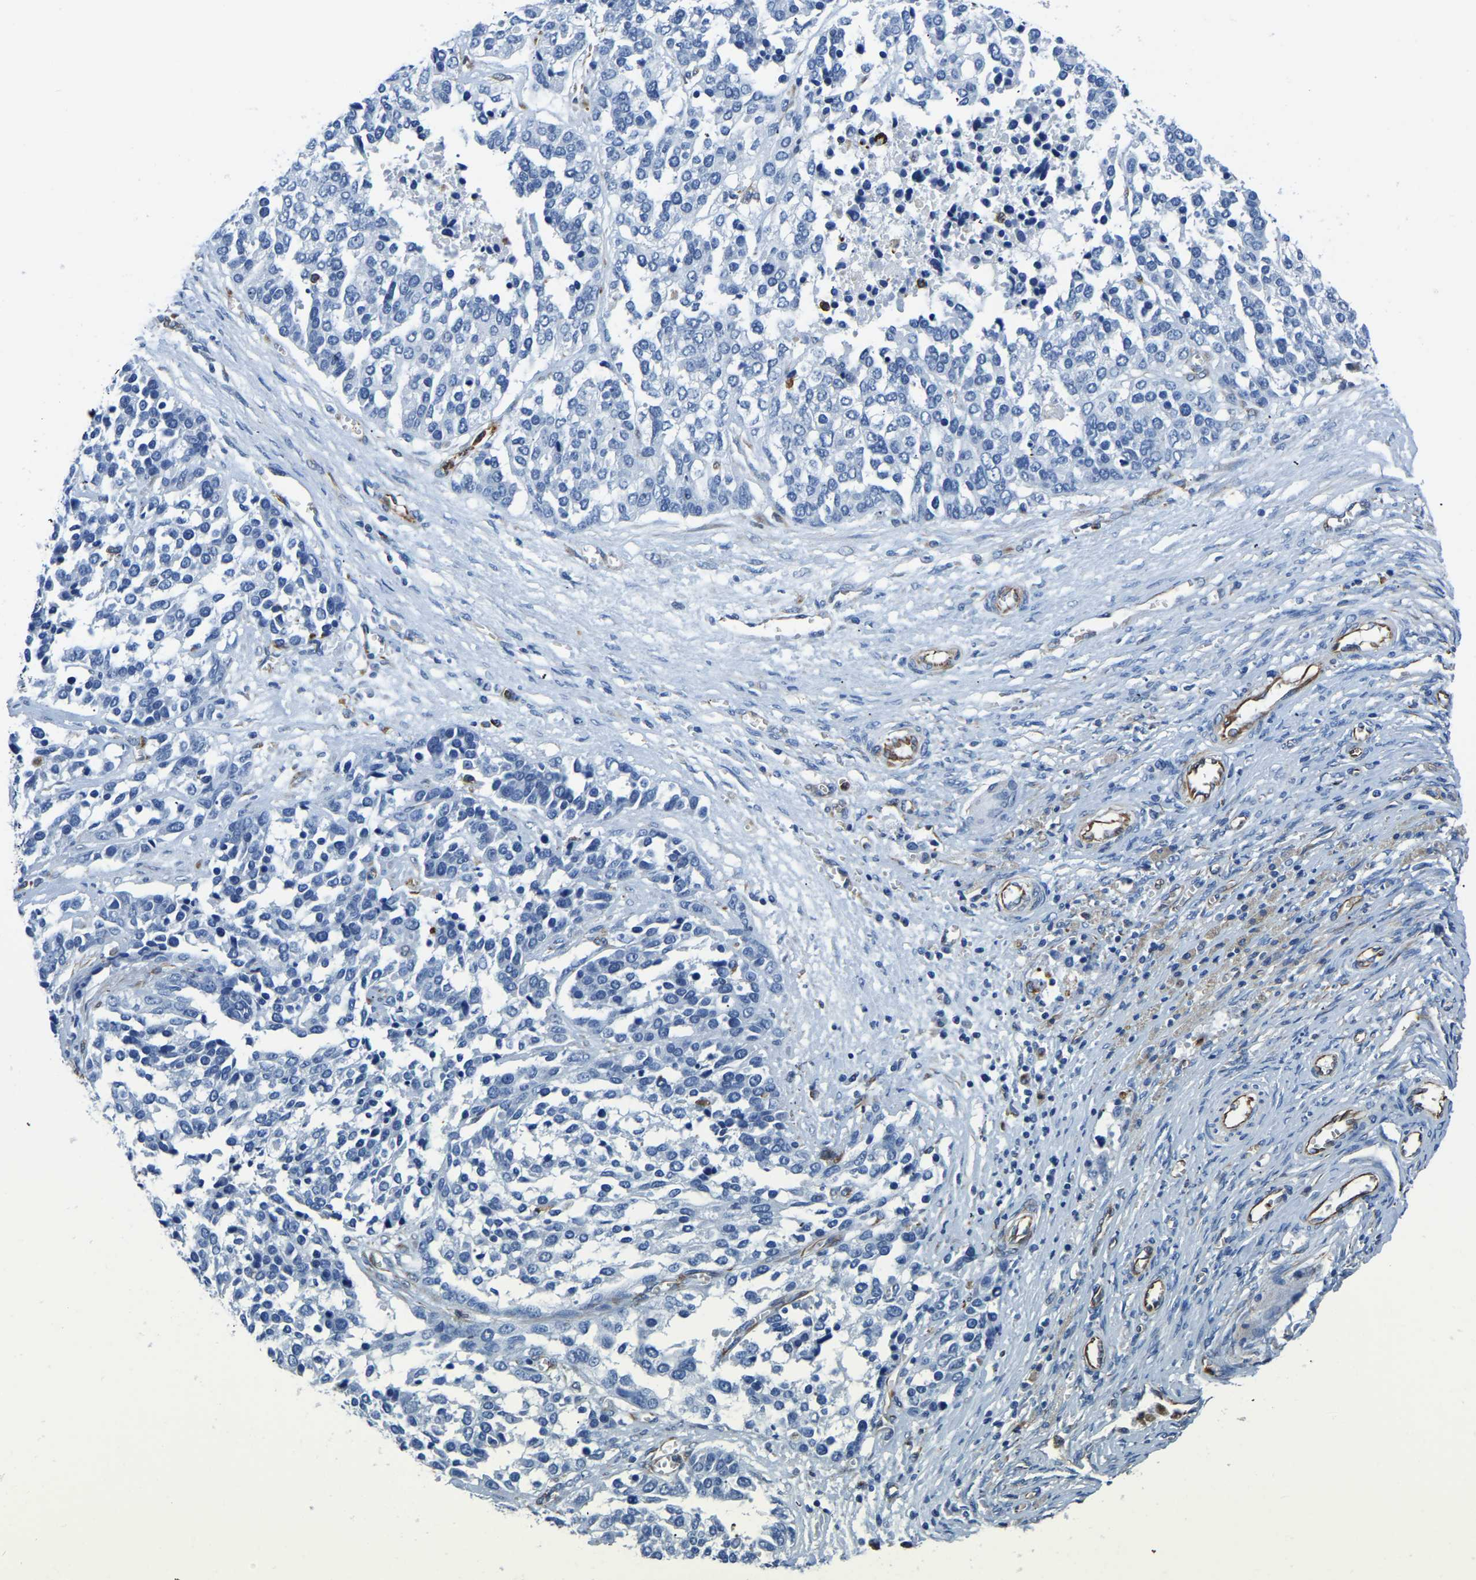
{"staining": {"intensity": "negative", "quantity": "none", "location": "none"}, "tissue": "ovarian cancer", "cell_type": "Tumor cells", "image_type": "cancer", "snomed": [{"axis": "morphology", "description": "Cystadenocarcinoma, serous, NOS"}, {"axis": "topography", "description": "Ovary"}], "caption": "Human serous cystadenocarcinoma (ovarian) stained for a protein using IHC exhibits no positivity in tumor cells.", "gene": "MS4A3", "patient": {"sex": "female", "age": 44}}